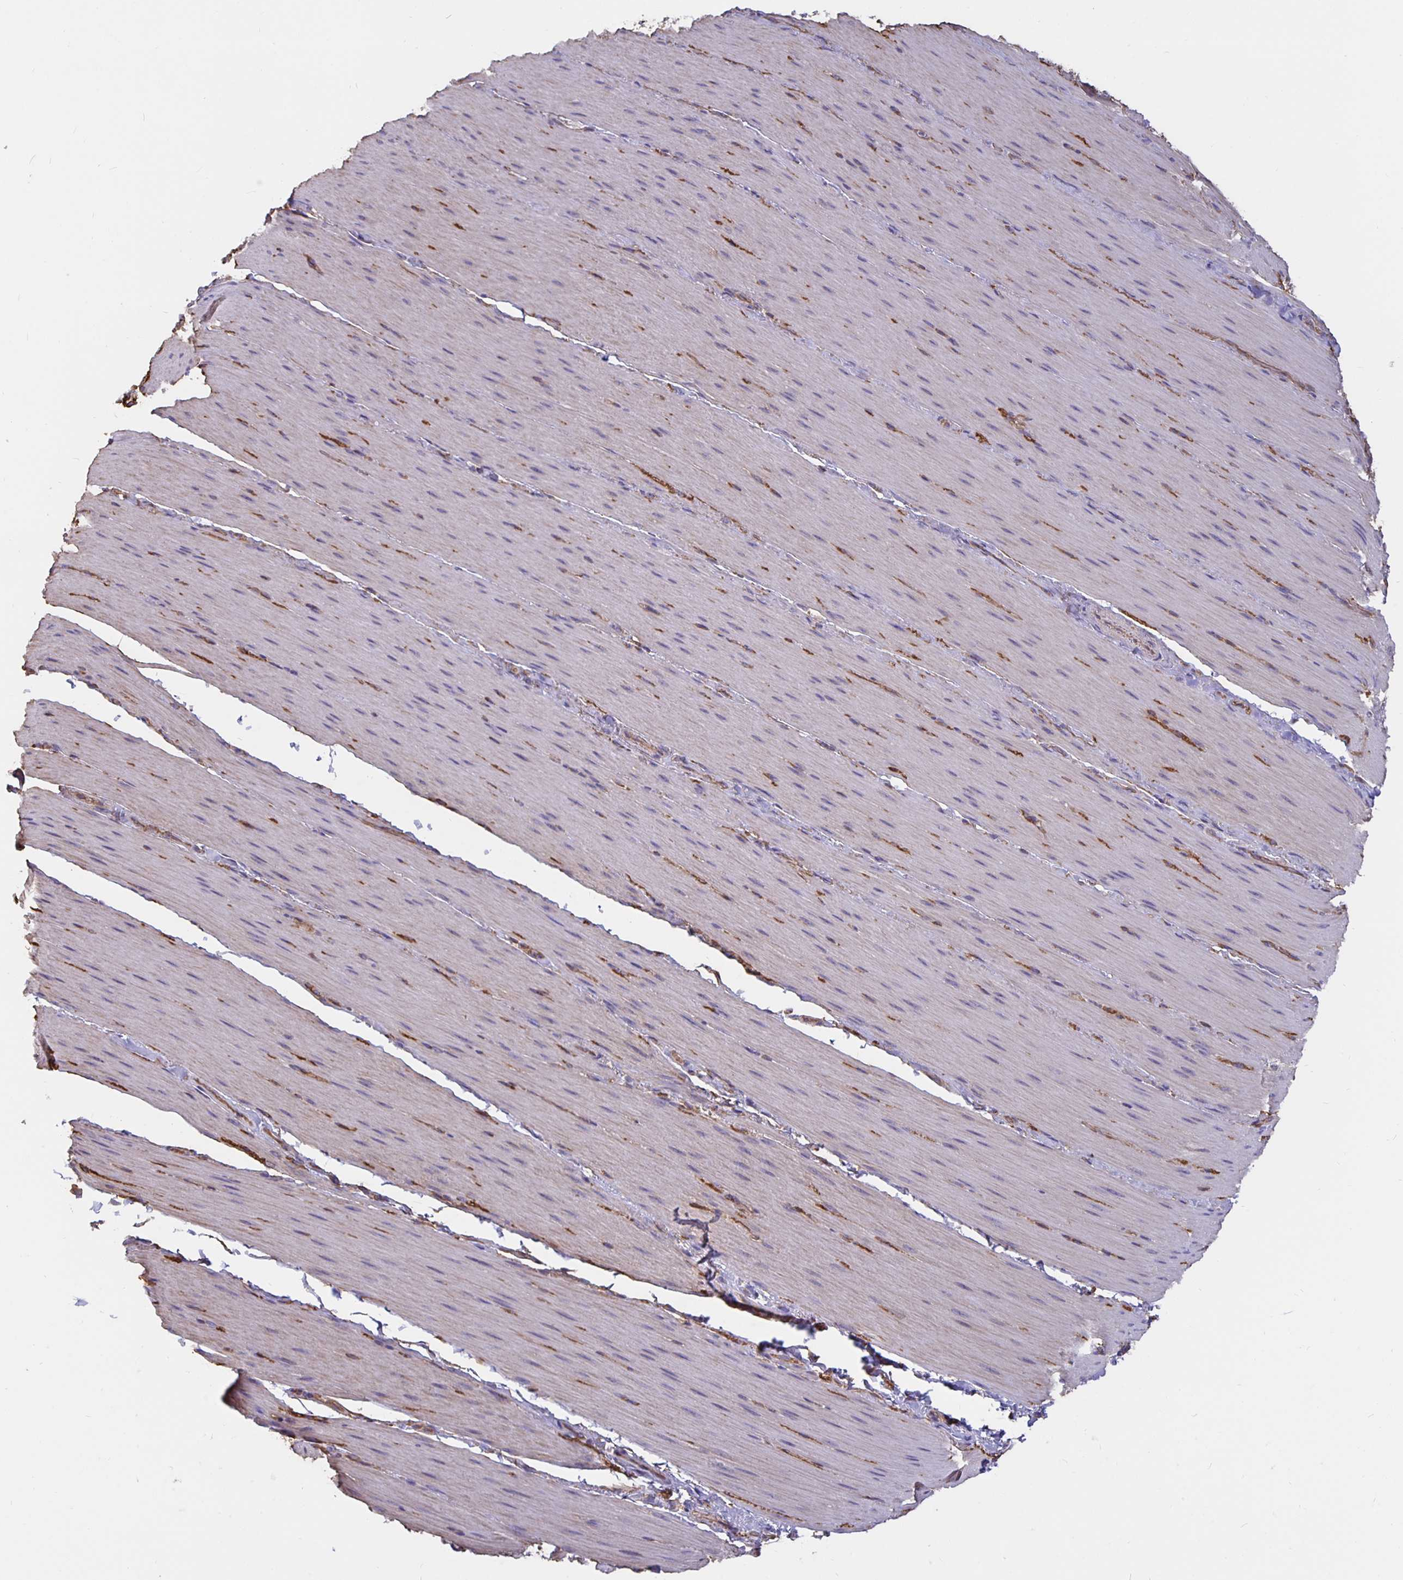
{"staining": {"intensity": "moderate", "quantity": "<25%", "location": "cytoplasmic/membranous"}, "tissue": "smooth muscle", "cell_type": "Smooth muscle cells", "image_type": "normal", "snomed": [{"axis": "morphology", "description": "Normal tissue, NOS"}, {"axis": "topography", "description": "Smooth muscle"}, {"axis": "topography", "description": "Colon"}], "caption": "DAB (3,3'-diaminobenzidine) immunohistochemical staining of normal human smooth muscle demonstrates moderate cytoplasmic/membranous protein staining in approximately <25% of smooth muscle cells.", "gene": "ARHGEF39", "patient": {"sex": "male", "age": 73}}